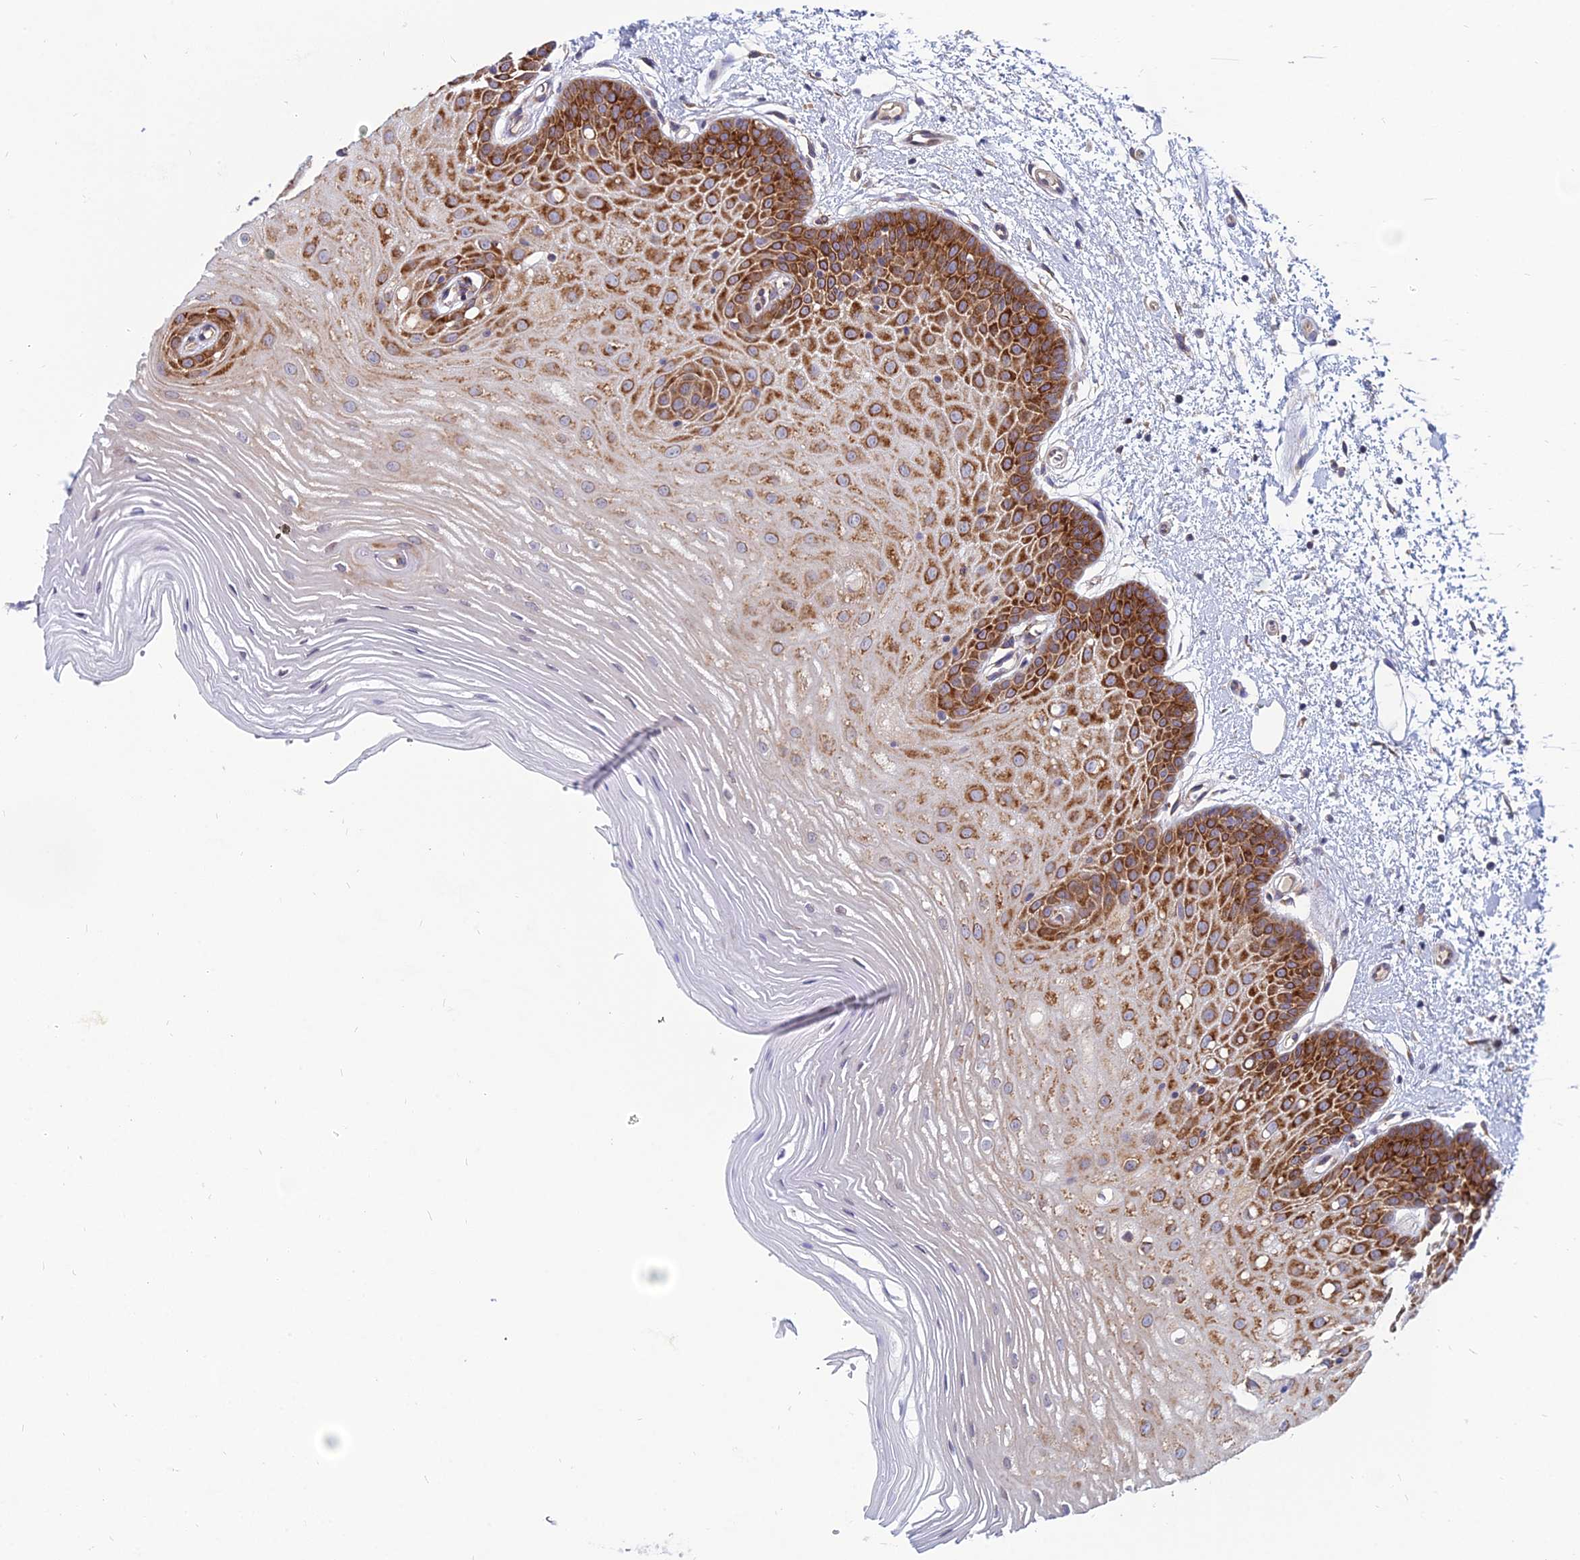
{"staining": {"intensity": "strong", "quantity": ">75%", "location": "cytoplasmic/membranous"}, "tissue": "oral mucosa", "cell_type": "Squamous epithelial cells", "image_type": "normal", "snomed": [{"axis": "morphology", "description": "Normal tissue, NOS"}, {"axis": "topography", "description": "Oral tissue"}, {"axis": "topography", "description": "Tounge, NOS"}], "caption": "Unremarkable oral mucosa was stained to show a protein in brown. There is high levels of strong cytoplasmic/membranous expression in about >75% of squamous epithelial cells. Using DAB (3,3'-diaminobenzidine) (brown) and hematoxylin (blue) stains, captured at high magnification using brightfield microscopy.", "gene": "TXLNA", "patient": {"sex": "female", "age": 73}}